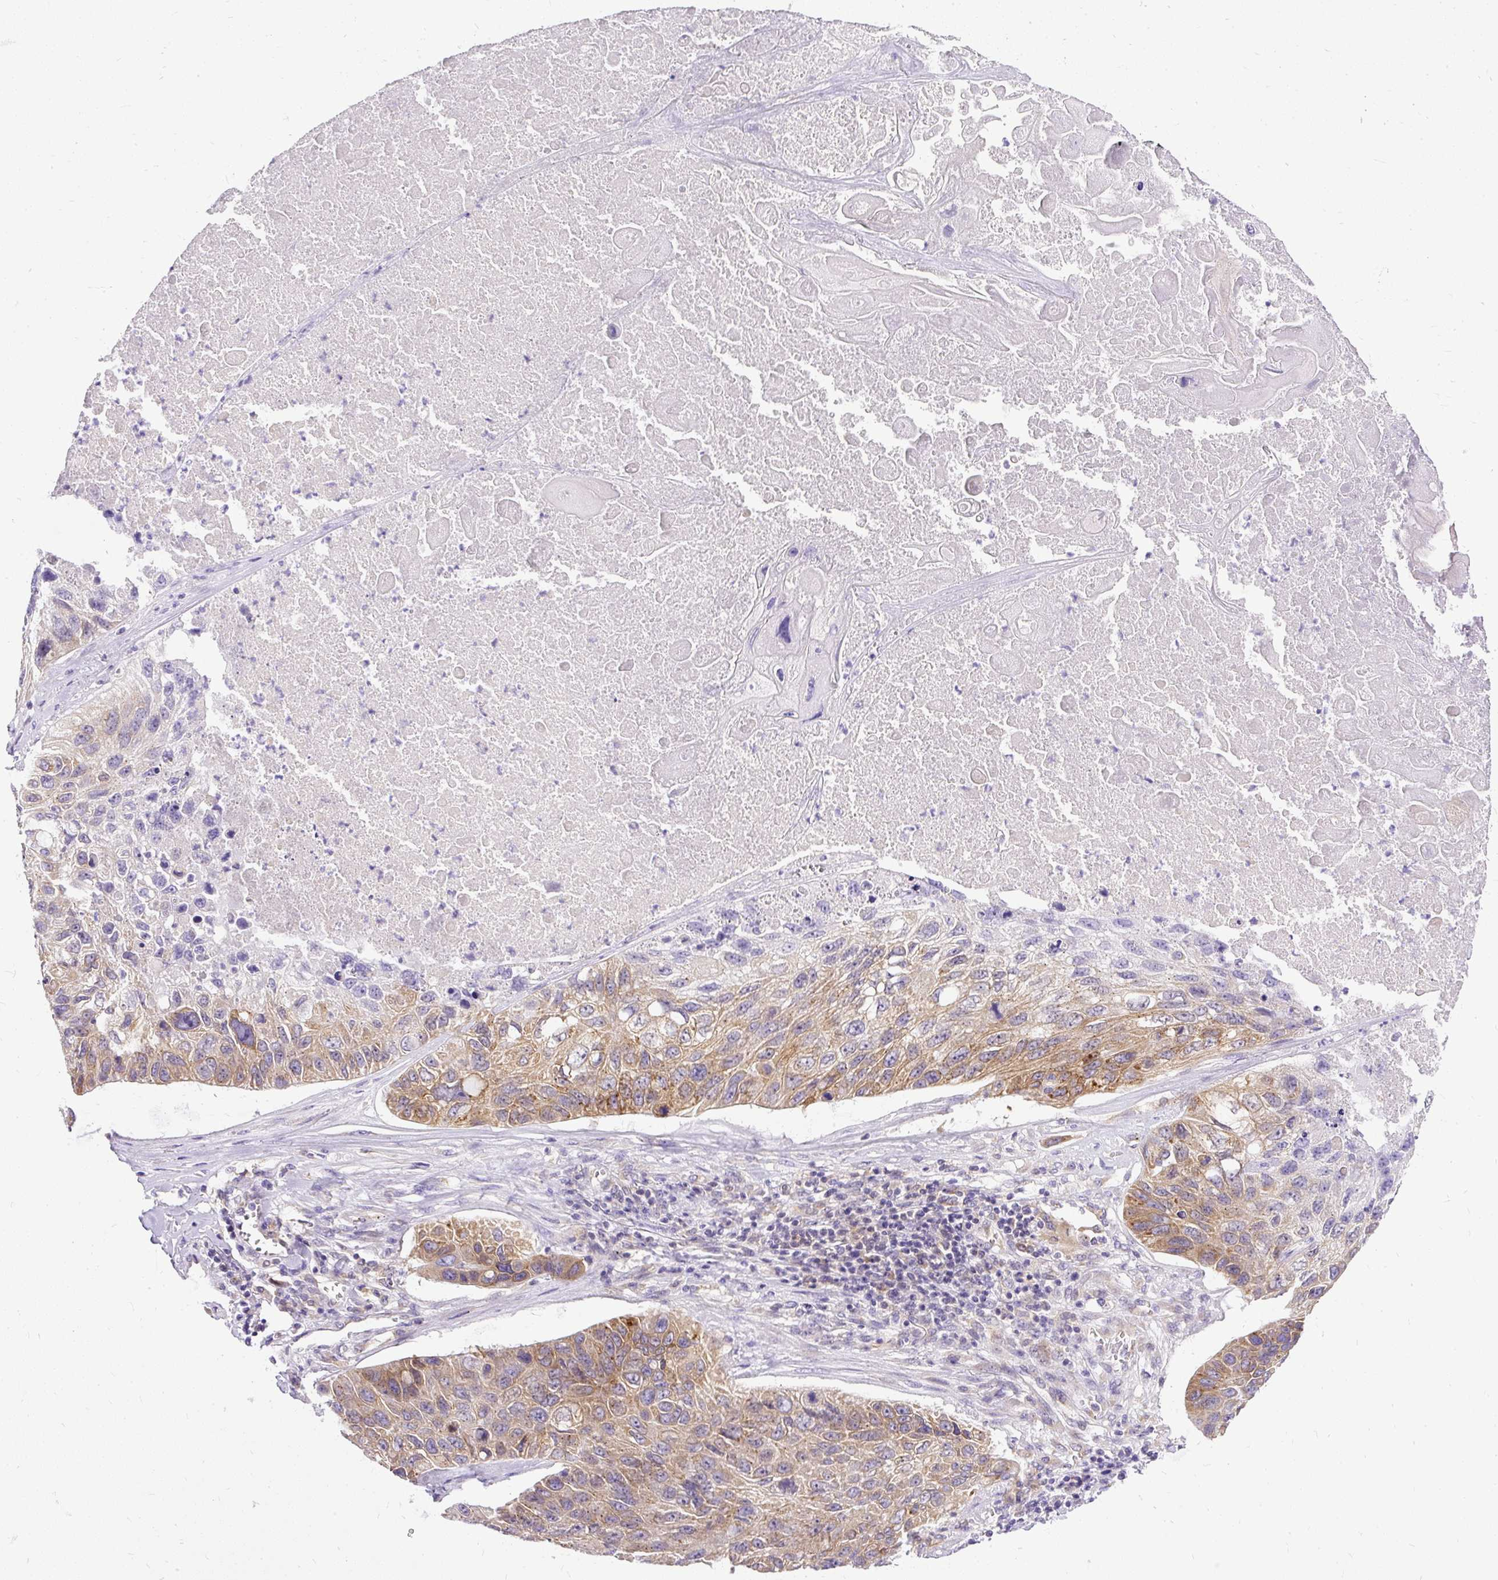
{"staining": {"intensity": "moderate", "quantity": ">75%", "location": "cytoplasmic/membranous"}, "tissue": "lung cancer", "cell_type": "Tumor cells", "image_type": "cancer", "snomed": [{"axis": "morphology", "description": "Squamous cell carcinoma, NOS"}, {"axis": "topography", "description": "Lung"}], "caption": "Immunohistochemistry (IHC) photomicrograph of neoplastic tissue: lung cancer stained using immunohistochemistry reveals medium levels of moderate protein expression localized specifically in the cytoplasmic/membranous of tumor cells, appearing as a cytoplasmic/membranous brown color.", "gene": "AMFR", "patient": {"sex": "male", "age": 61}}